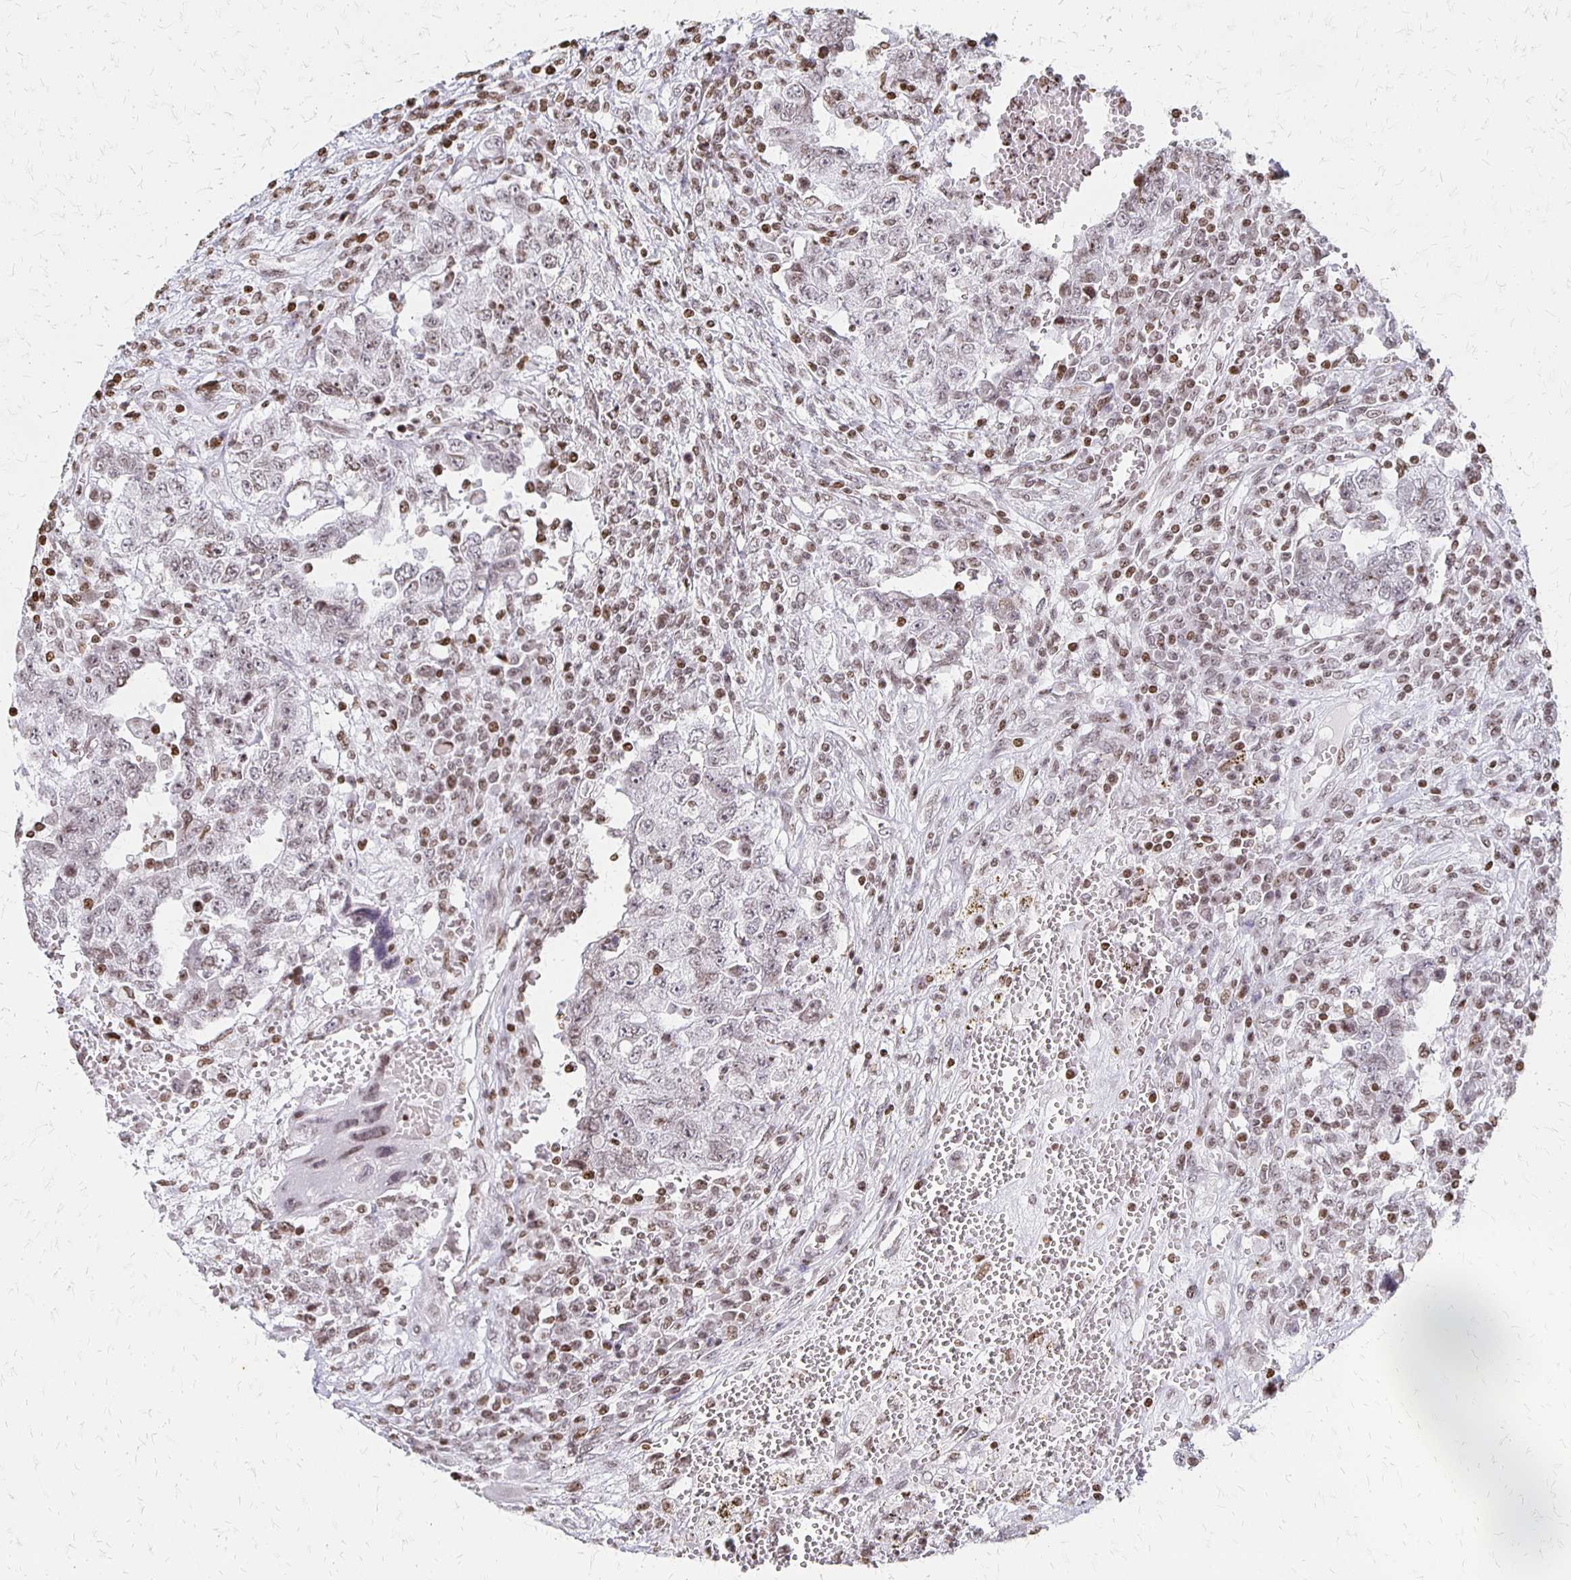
{"staining": {"intensity": "weak", "quantity": "25%-75%", "location": "nuclear"}, "tissue": "testis cancer", "cell_type": "Tumor cells", "image_type": "cancer", "snomed": [{"axis": "morphology", "description": "Carcinoma, Embryonal, NOS"}, {"axis": "topography", "description": "Testis"}], "caption": "Testis cancer (embryonal carcinoma) stained with DAB IHC demonstrates low levels of weak nuclear positivity in approximately 25%-75% of tumor cells.", "gene": "ZNF280C", "patient": {"sex": "male", "age": 26}}